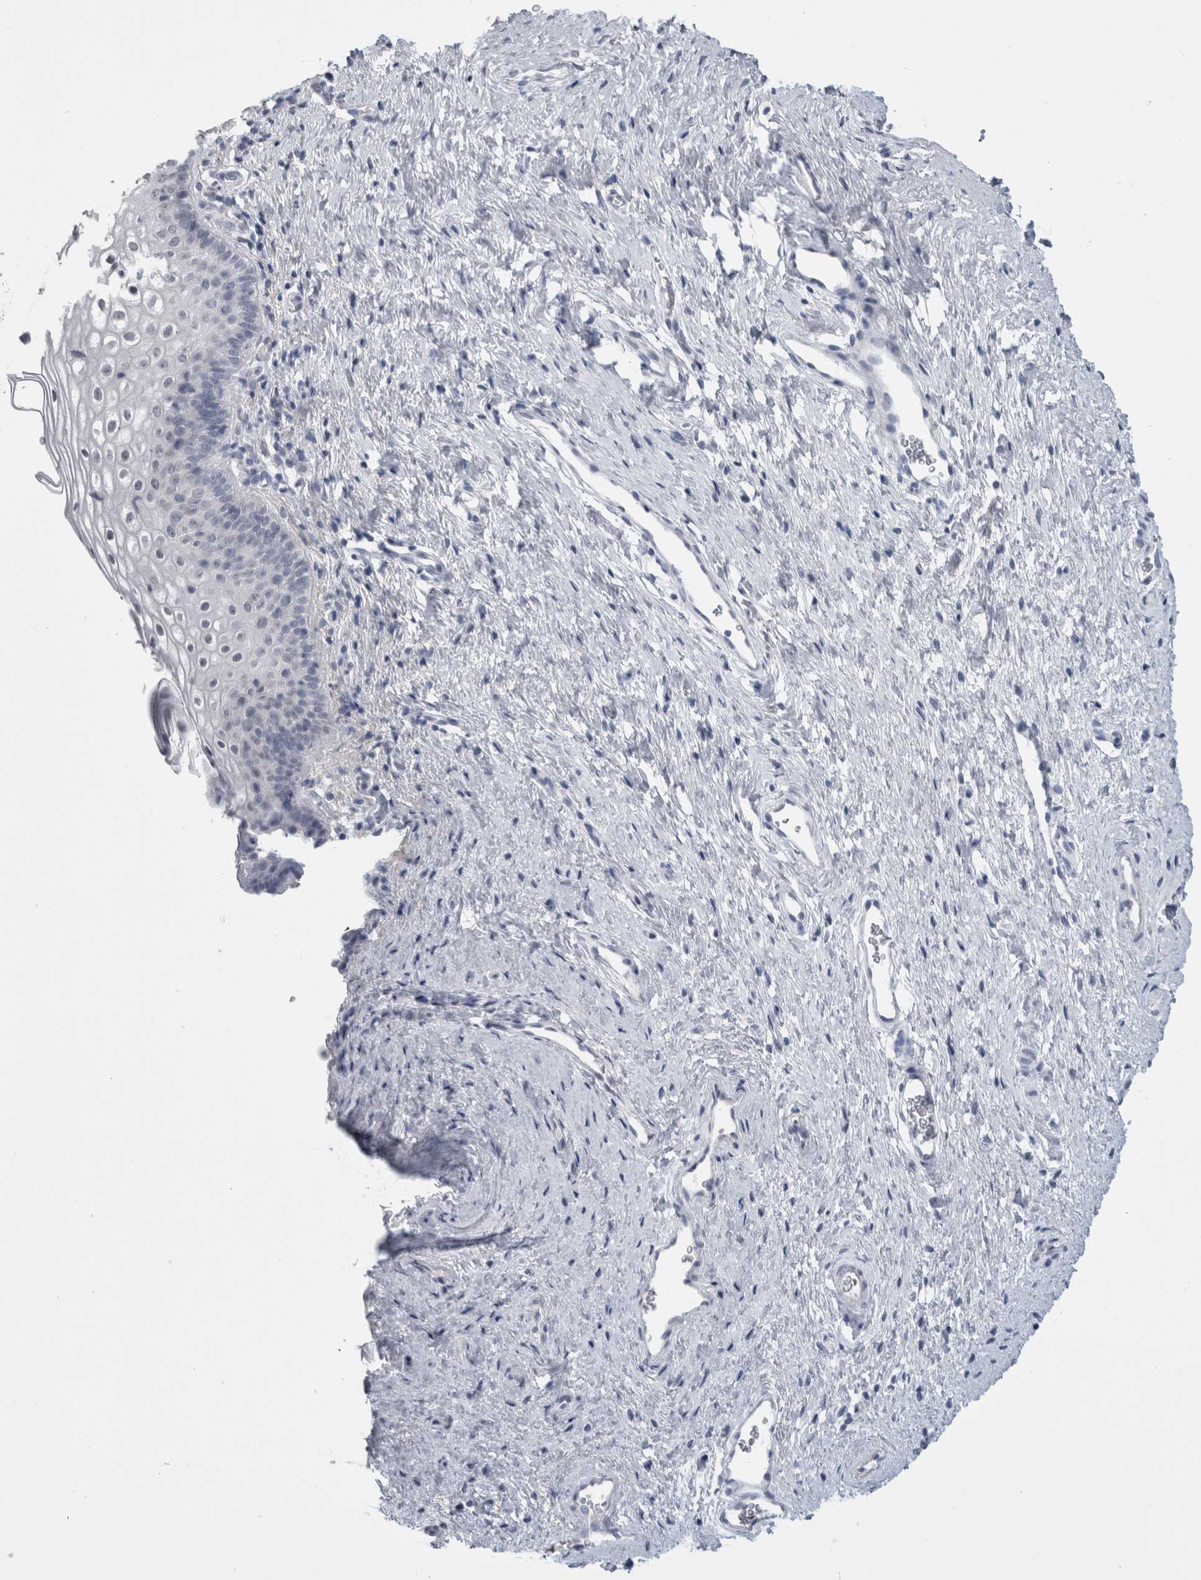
{"staining": {"intensity": "negative", "quantity": "none", "location": "none"}, "tissue": "cervix", "cell_type": "Glandular cells", "image_type": "normal", "snomed": [{"axis": "morphology", "description": "Normal tissue, NOS"}, {"axis": "topography", "description": "Cervix"}], "caption": "Immunohistochemical staining of benign human cervix displays no significant staining in glandular cells. (Brightfield microscopy of DAB (3,3'-diaminobenzidine) immunohistochemistry (IHC) at high magnification).", "gene": "ADAM2", "patient": {"sex": "female", "age": 27}}